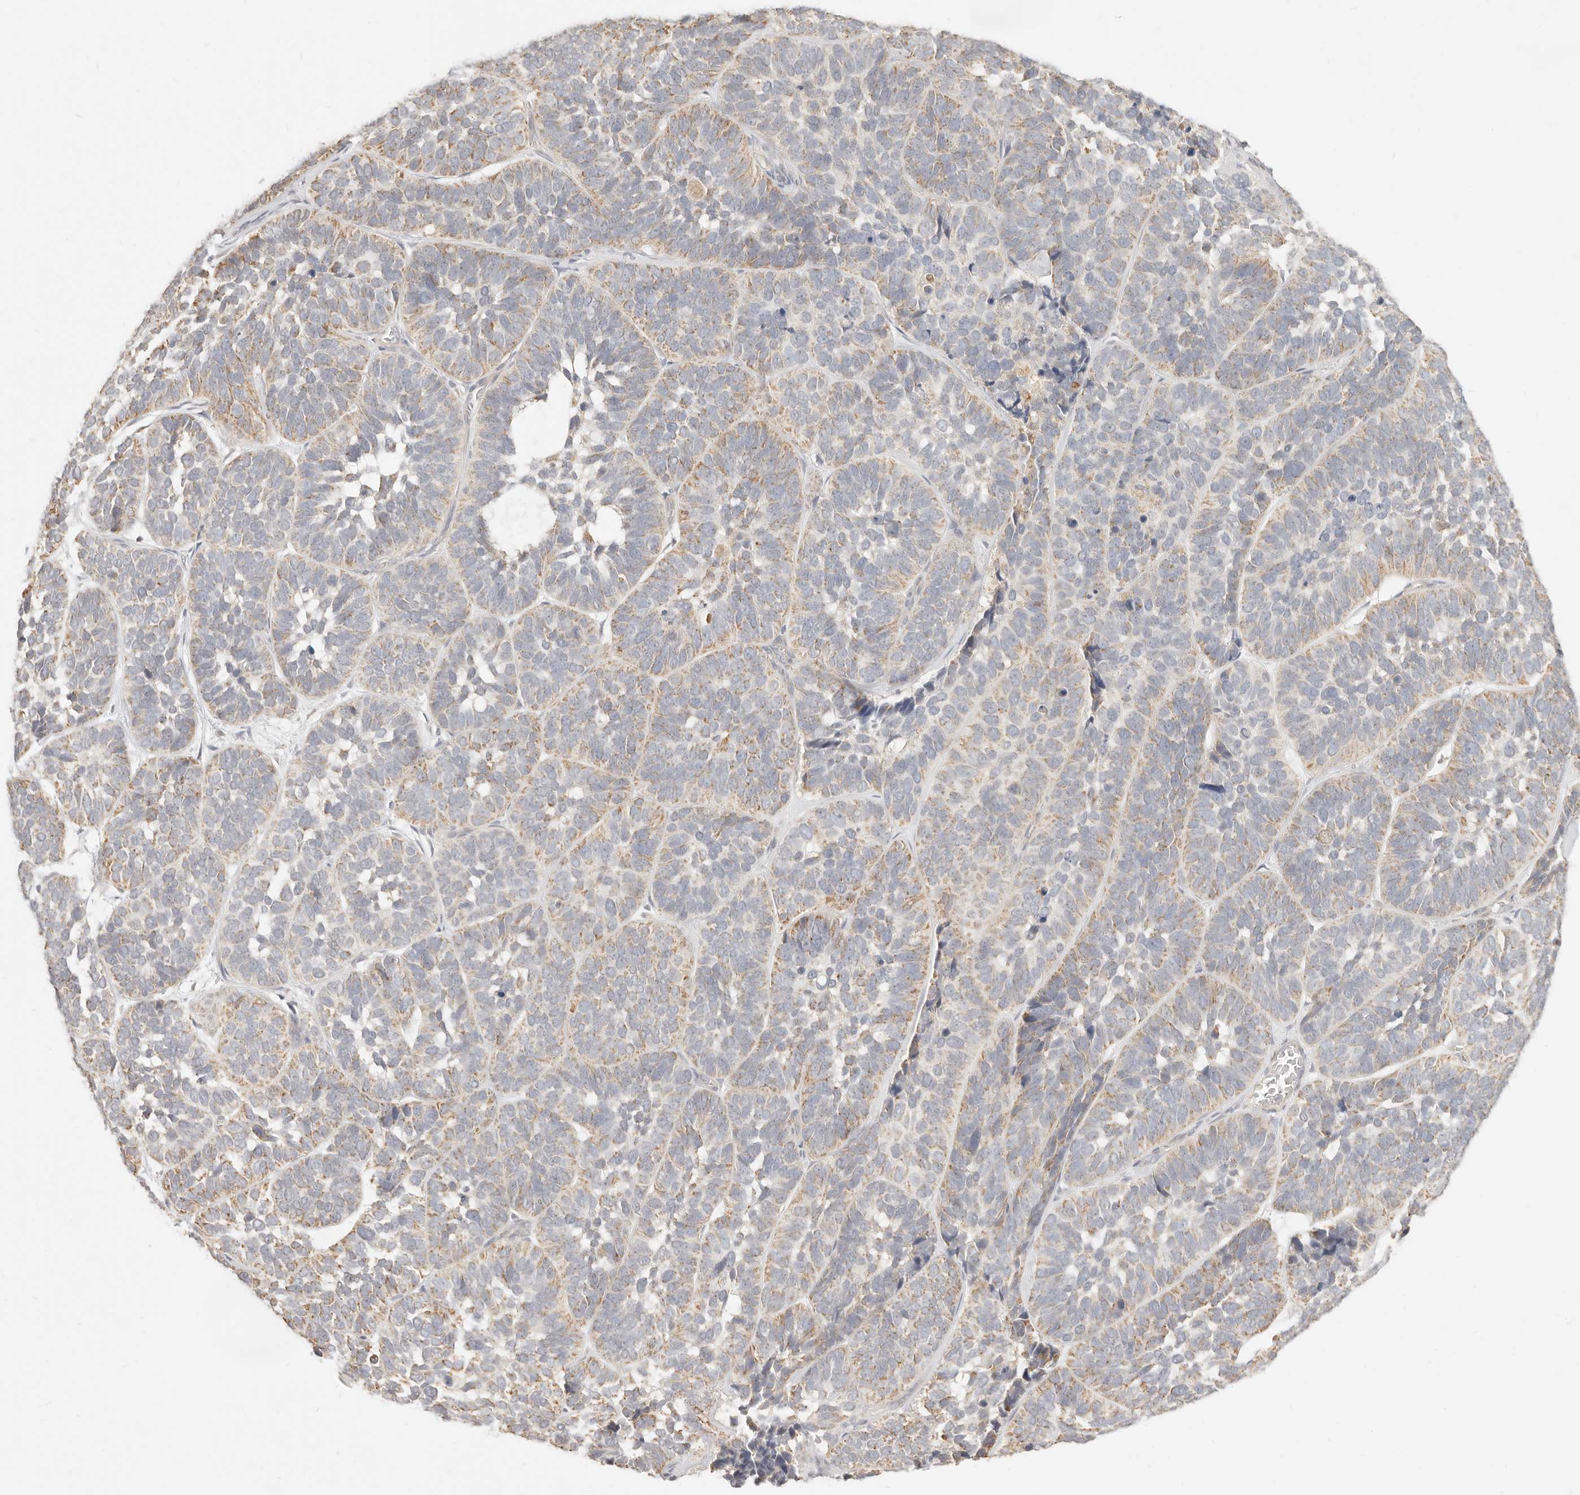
{"staining": {"intensity": "moderate", "quantity": "25%-75%", "location": "cytoplasmic/membranous"}, "tissue": "skin cancer", "cell_type": "Tumor cells", "image_type": "cancer", "snomed": [{"axis": "morphology", "description": "Basal cell carcinoma"}, {"axis": "topography", "description": "Skin"}], "caption": "Immunohistochemical staining of basal cell carcinoma (skin) displays medium levels of moderate cytoplasmic/membranous protein expression in about 25%-75% of tumor cells.", "gene": "CPLANE2", "patient": {"sex": "male", "age": 62}}